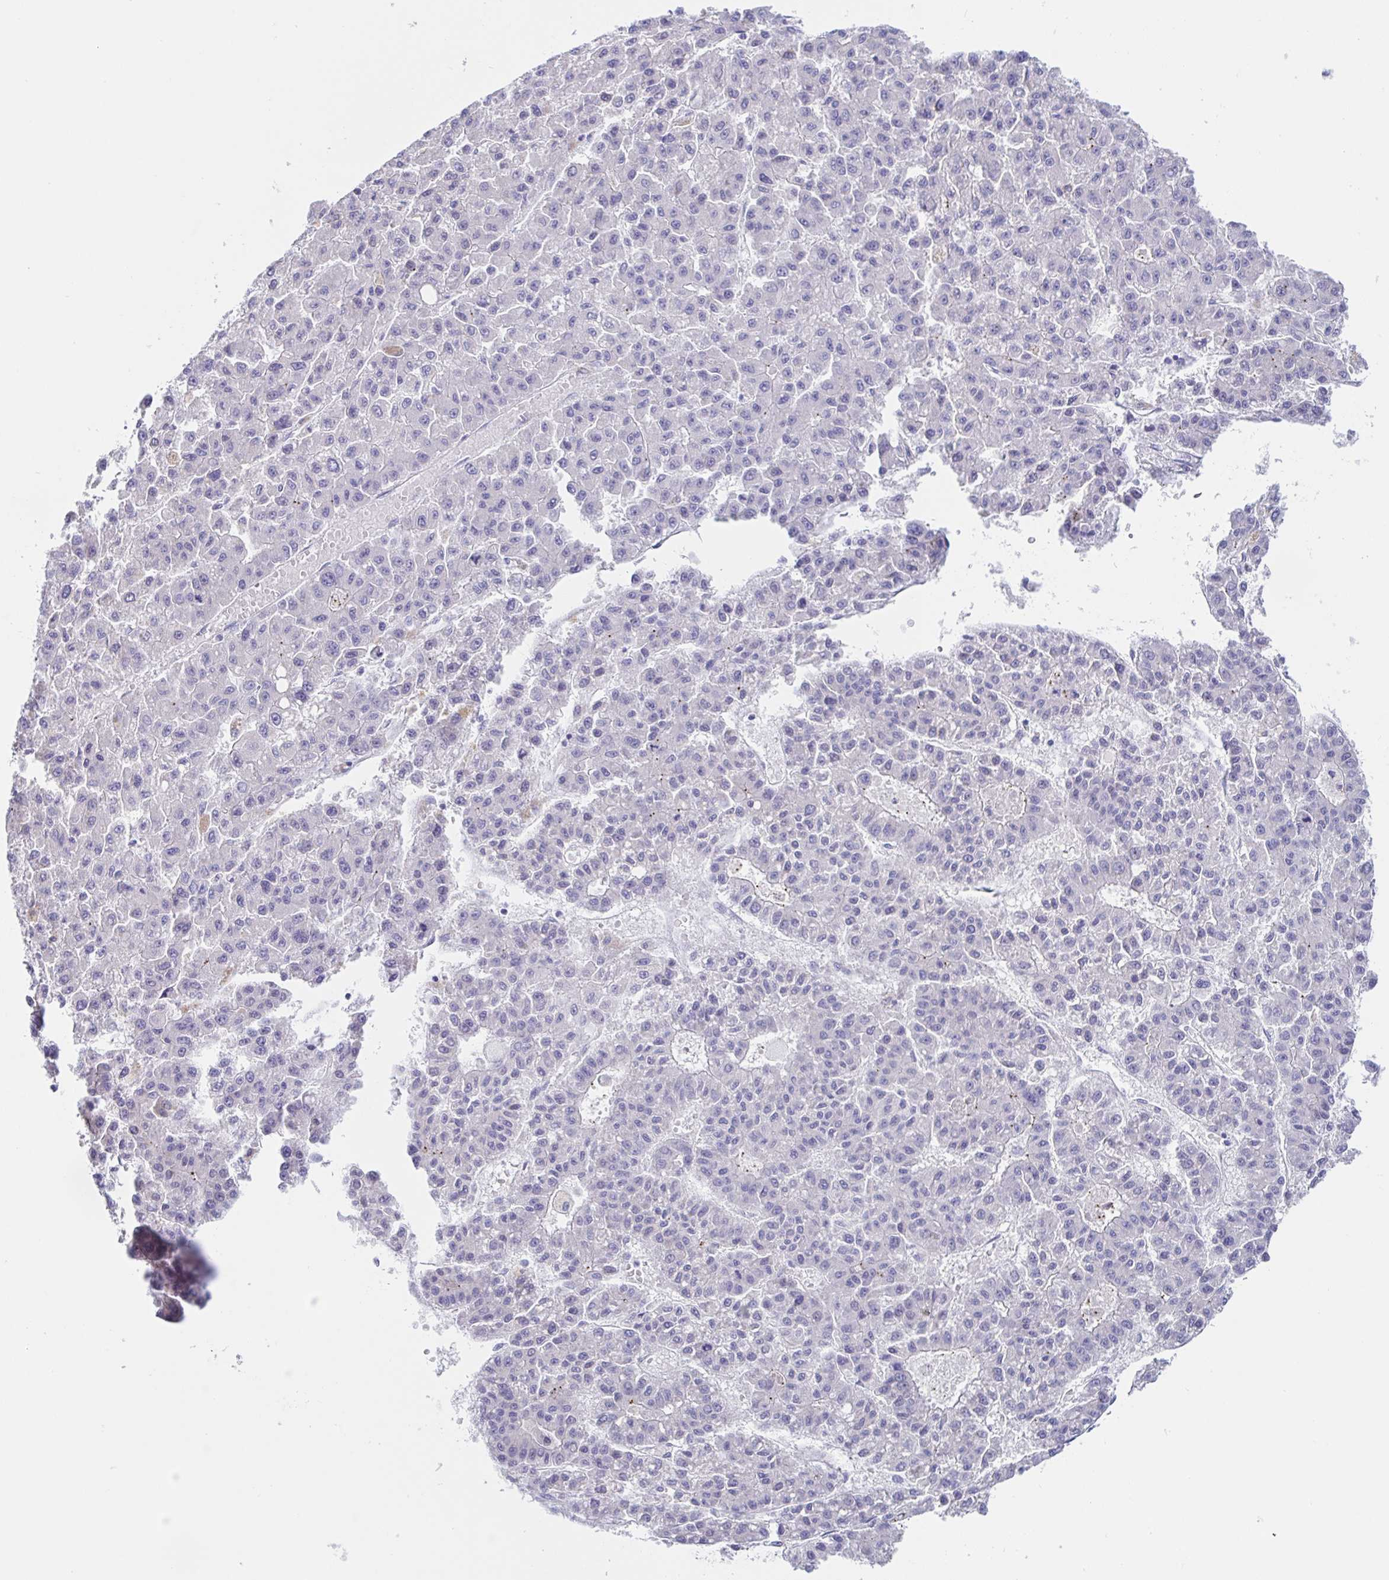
{"staining": {"intensity": "negative", "quantity": "none", "location": "none"}, "tissue": "liver cancer", "cell_type": "Tumor cells", "image_type": "cancer", "snomed": [{"axis": "morphology", "description": "Carcinoma, Hepatocellular, NOS"}, {"axis": "topography", "description": "Liver"}], "caption": "Micrograph shows no protein staining in tumor cells of liver cancer tissue.", "gene": "SIAH3", "patient": {"sex": "male", "age": 70}}